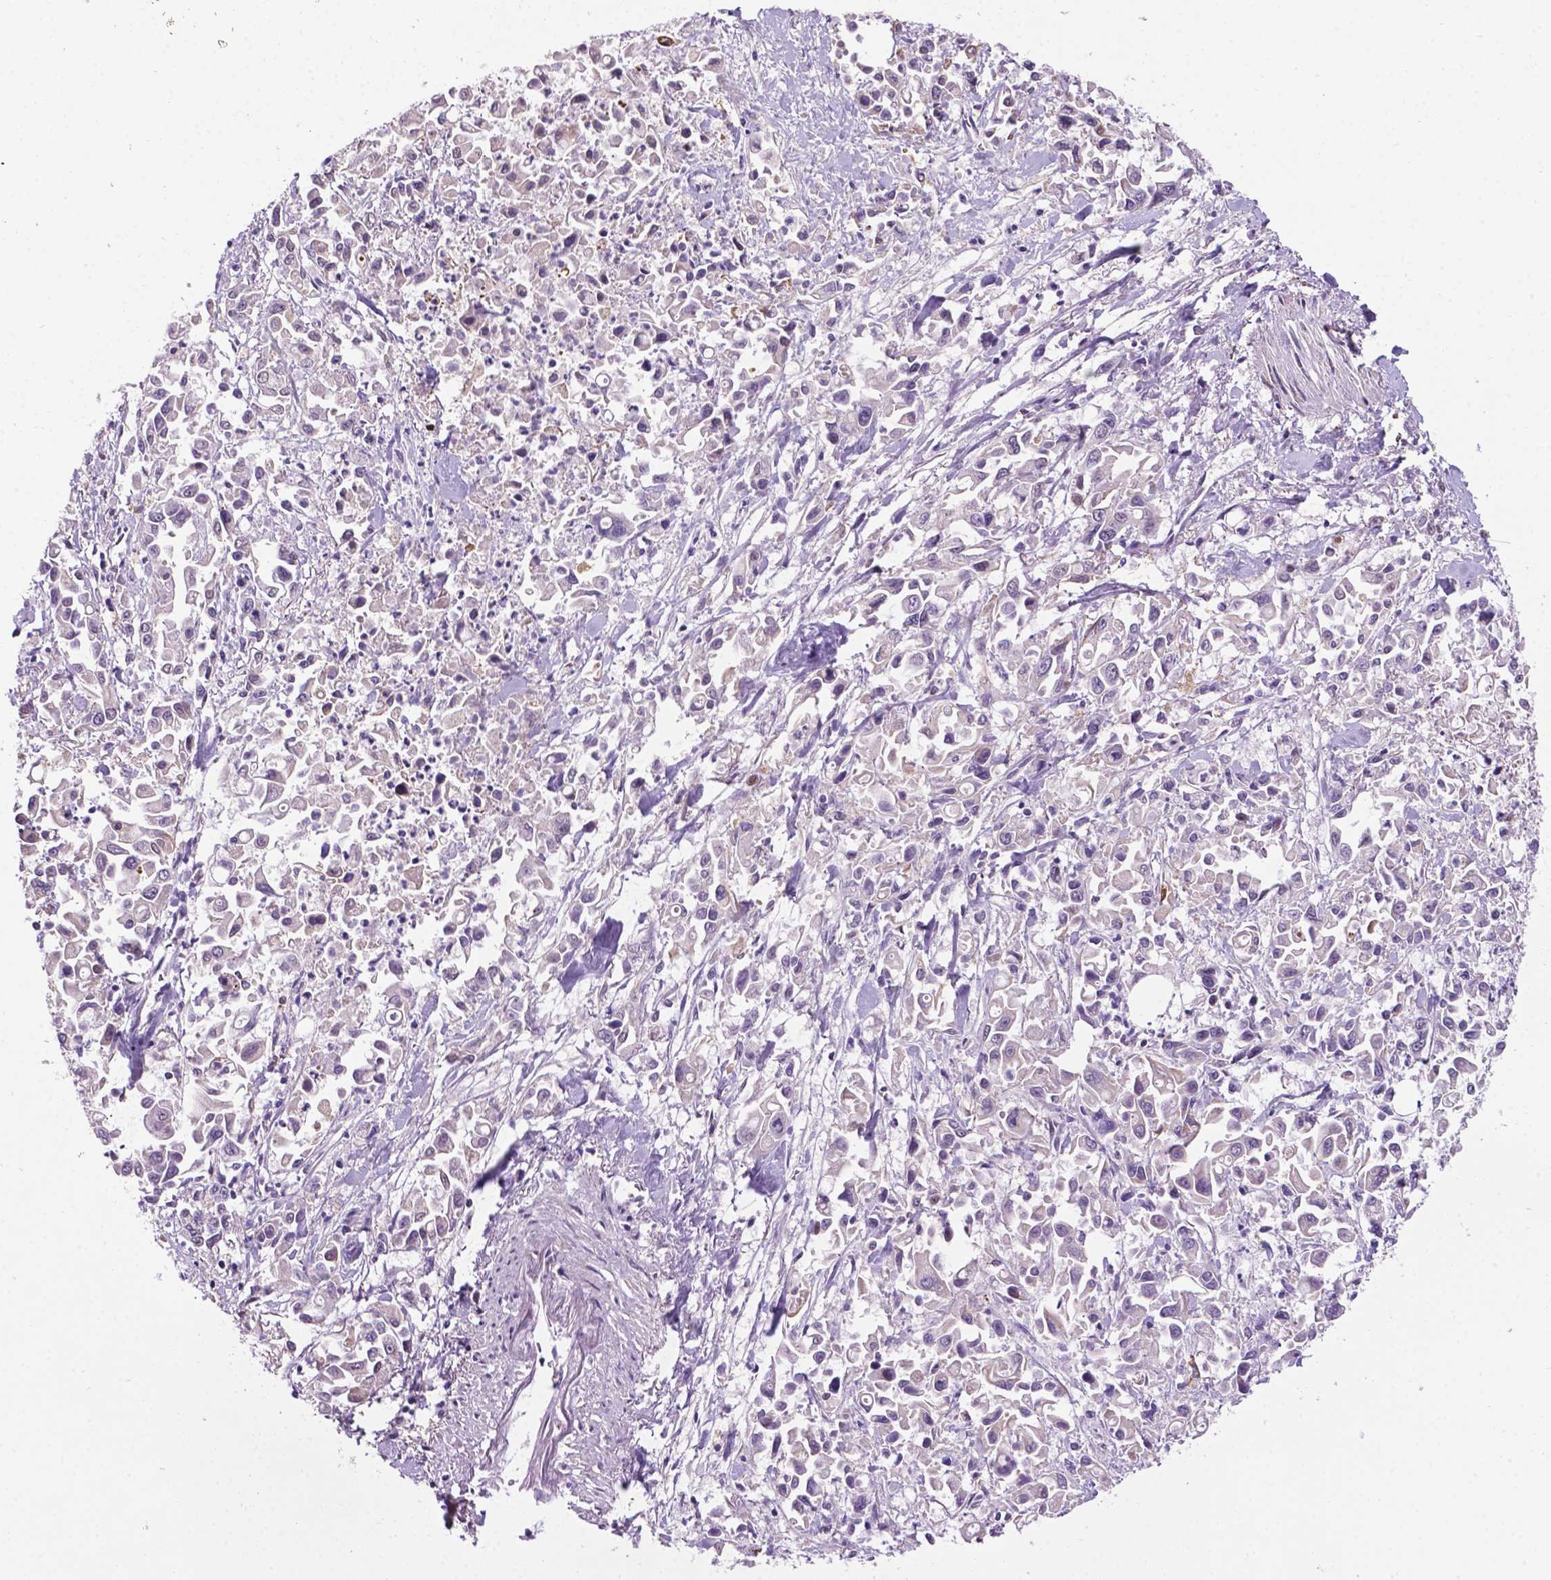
{"staining": {"intensity": "negative", "quantity": "none", "location": "none"}, "tissue": "pancreatic cancer", "cell_type": "Tumor cells", "image_type": "cancer", "snomed": [{"axis": "morphology", "description": "Adenocarcinoma, NOS"}, {"axis": "topography", "description": "Pancreas"}], "caption": "Tumor cells are negative for brown protein staining in pancreatic cancer. (DAB IHC with hematoxylin counter stain).", "gene": "SMAD3", "patient": {"sex": "female", "age": 83}}